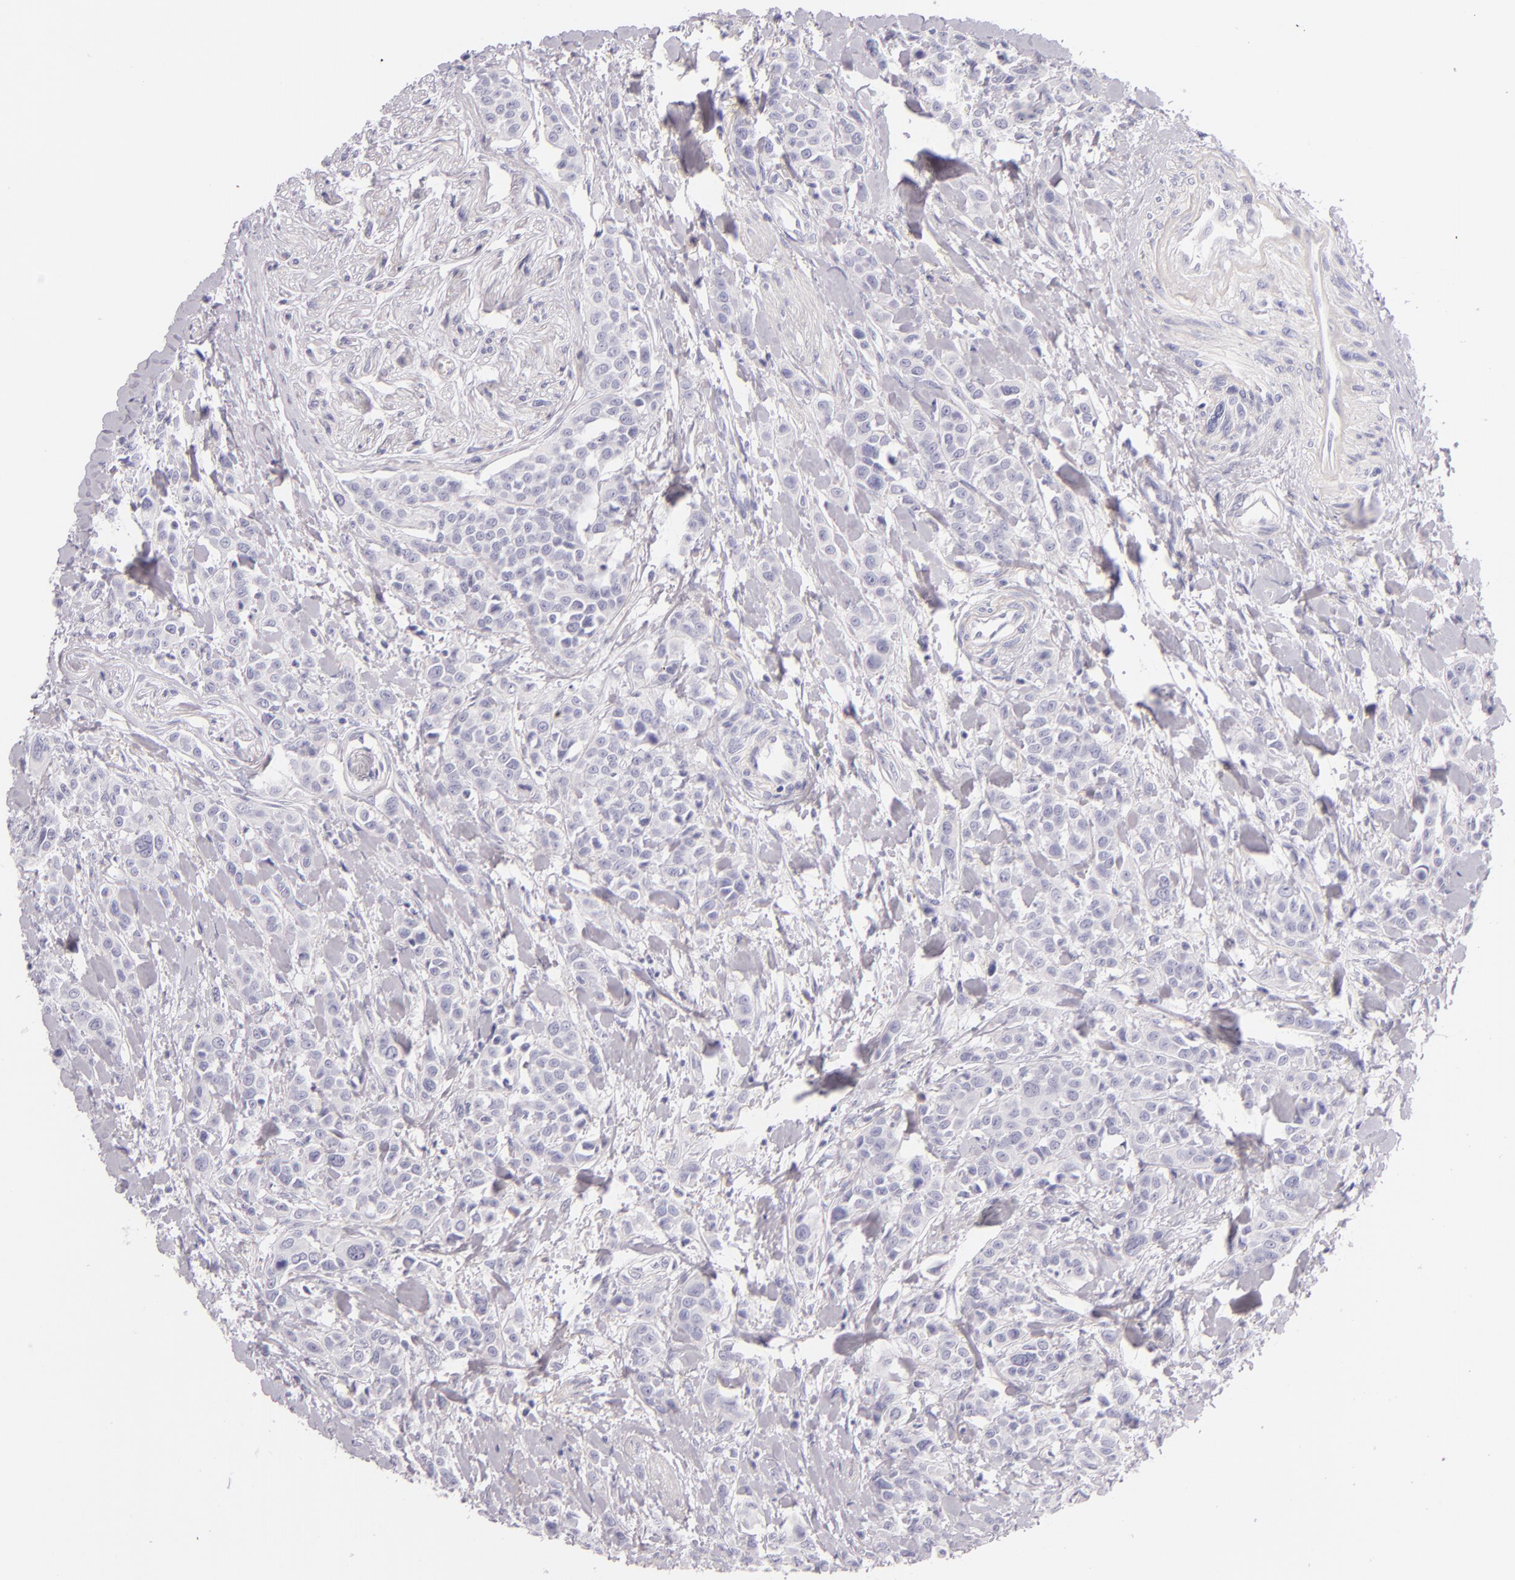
{"staining": {"intensity": "negative", "quantity": "none", "location": "none"}, "tissue": "urothelial cancer", "cell_type": "Tumor cells", "image_type": "cancer", "snomed": [{"axis": "morphology", "description": "Urothelial carcinoma, High grade"}, {"axis": "topography", "description": "Urinary bladder"}], "caption": "There is no significant expression in tumor cells of urothelial cancer.", "gene": "INA", "patient": {"sex": "male", "age": 56}}